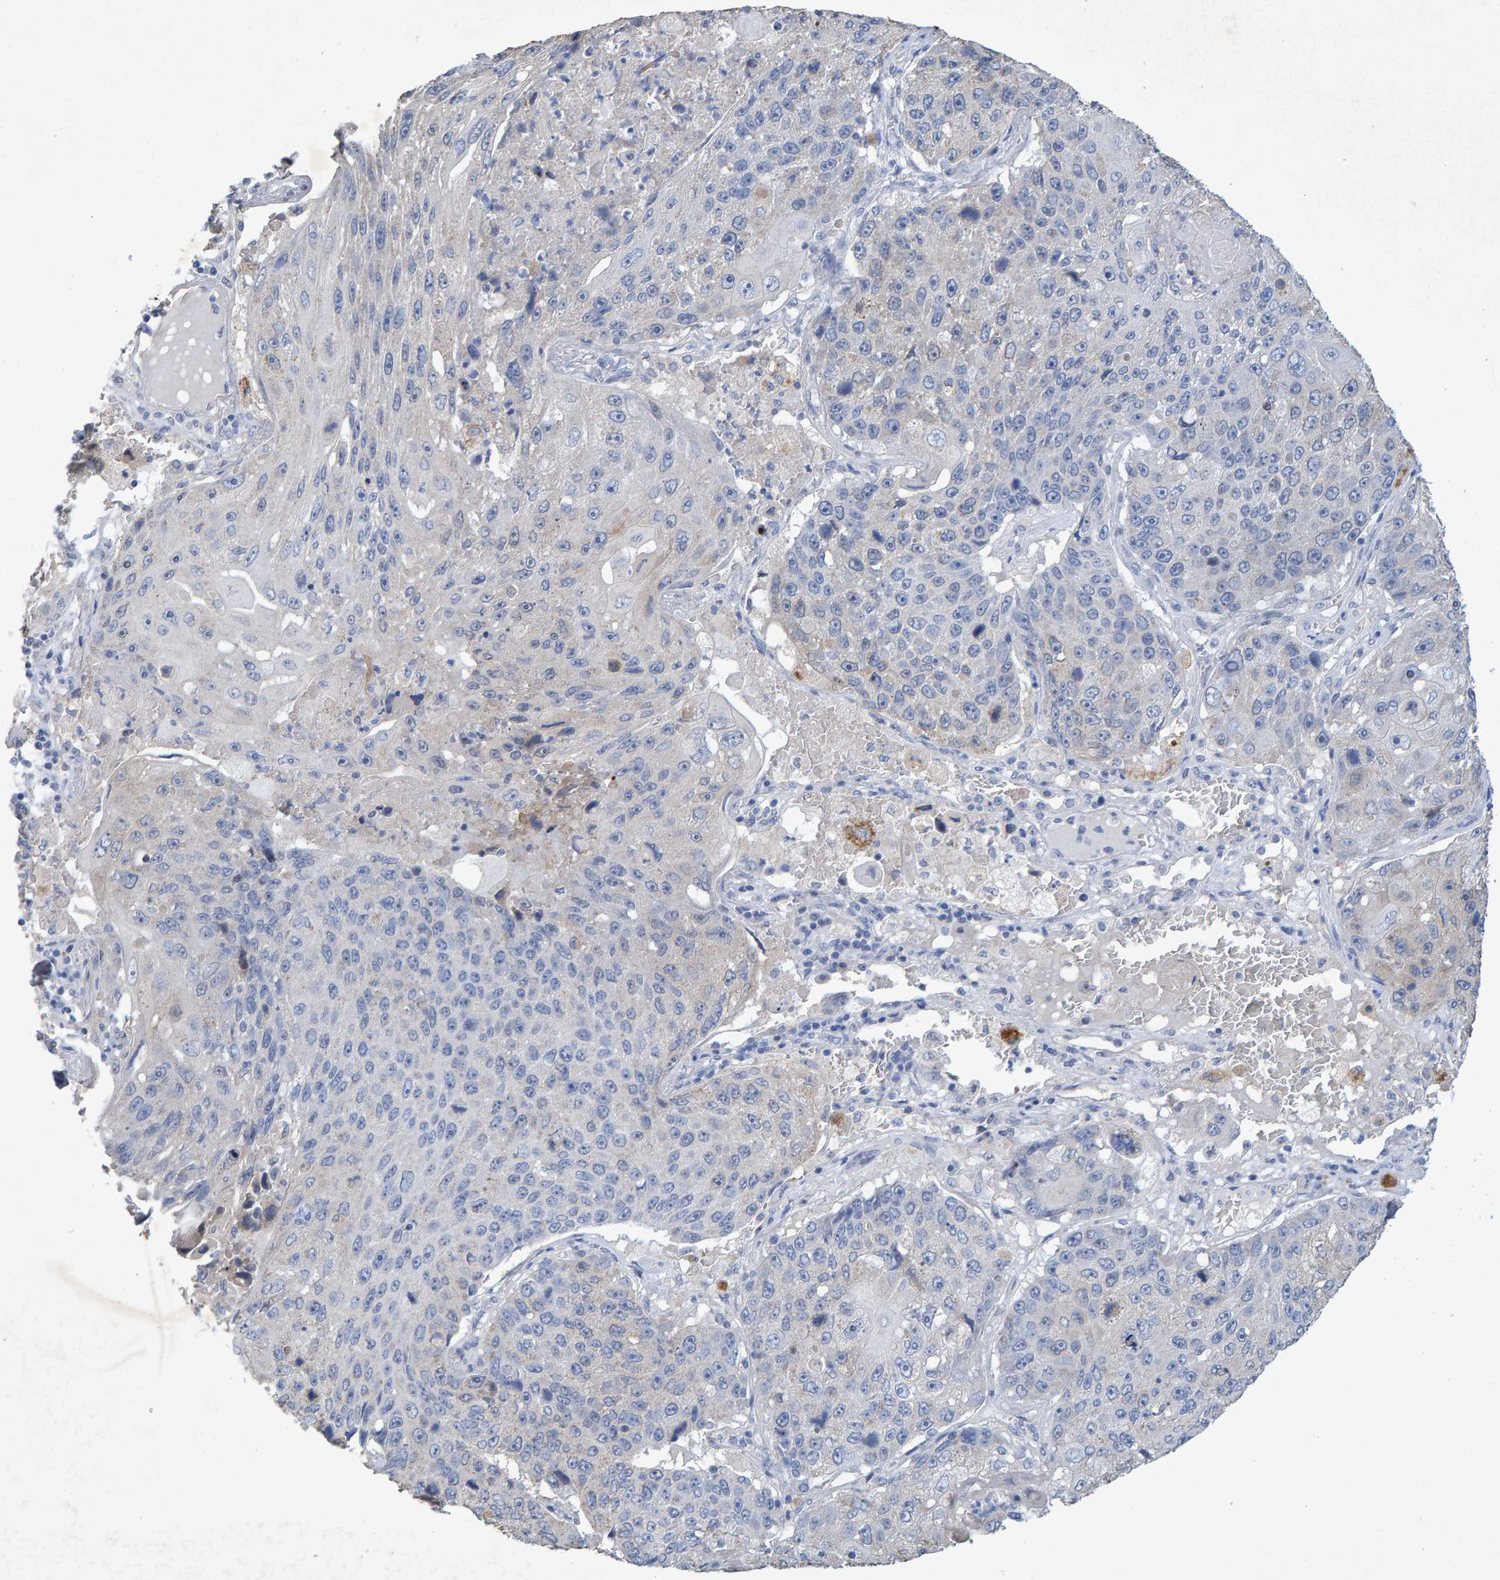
{"staining": {"intensity": "negative", "quantity": "none", "location": "none"}, "tissue": "lung cancer", "cell_type": "Tumor cells", "image_type": "cancer", "snomed": [{"axis": "morphology", "description": "Squamous cell carcinoma, NOS"}, {"axis": "topography", "description": "Lung"}], "caption": "This is a micrograph of immunohistochemistry staining of lung cancer, which shows no expression in tumor cells.", "gene": "CTH", "patient": {"sex": "male", "age": 61}}